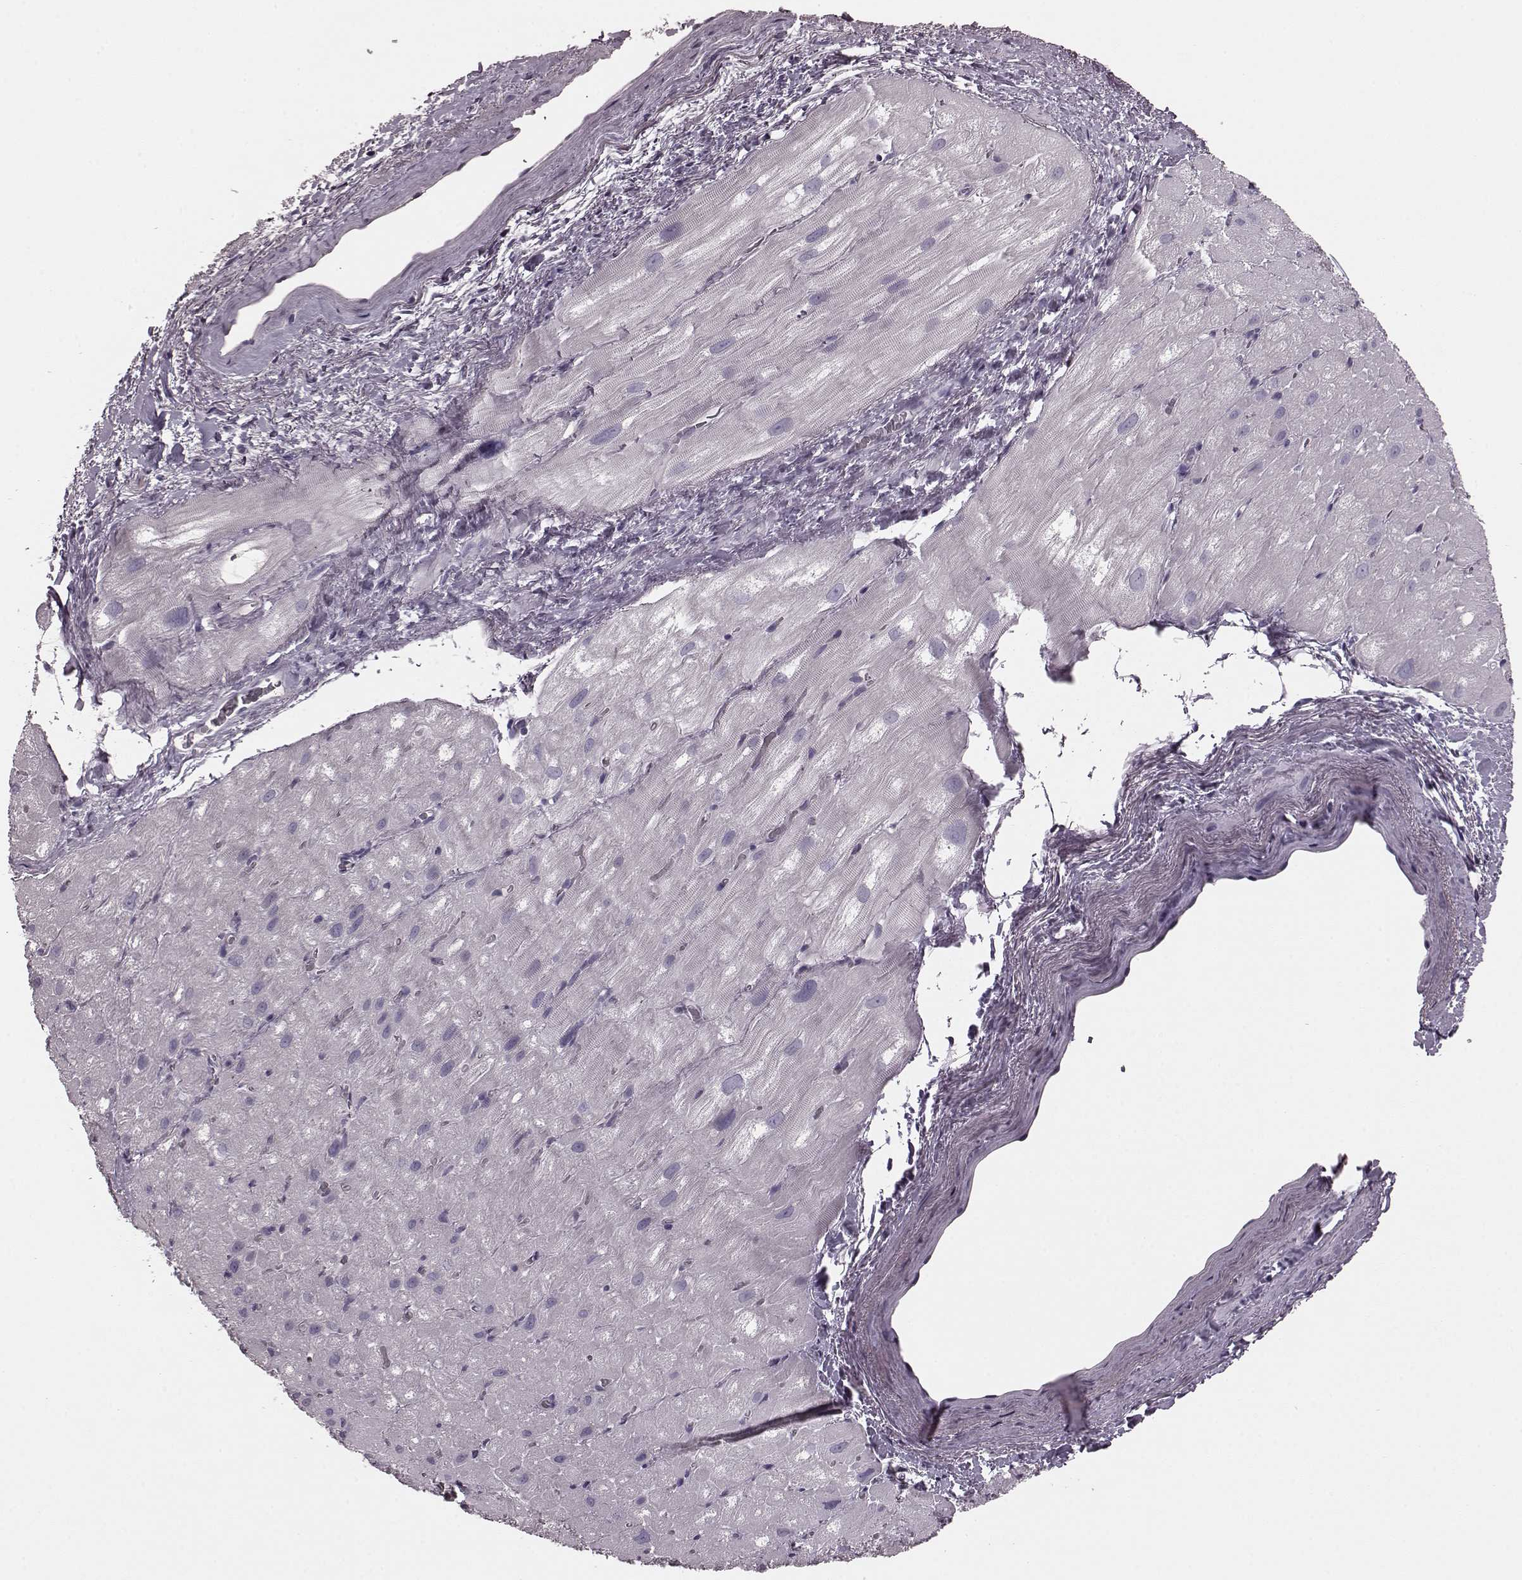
{"staining": {"intensity": "negative", "quantity": "none", "location": "none"}, "tissue": "heart muscle", "cell_type": "Cardiomyocytes", "image_type": "normal", "snomed": [{"axis": "morphology", "description": "Normal tissue, NOS"}, {"axis": "topography", "description": "Heart"}], "caption": "The micrograph exhibits no significant positivity in cardiomyocytes of heart muscle. (DAB (3,3'-diaminobenzidine) IHC visualized using brightfield microscopy, high magnification).", "gene": "SNTG1", "patient": {"sex": "male", "age": 61}}